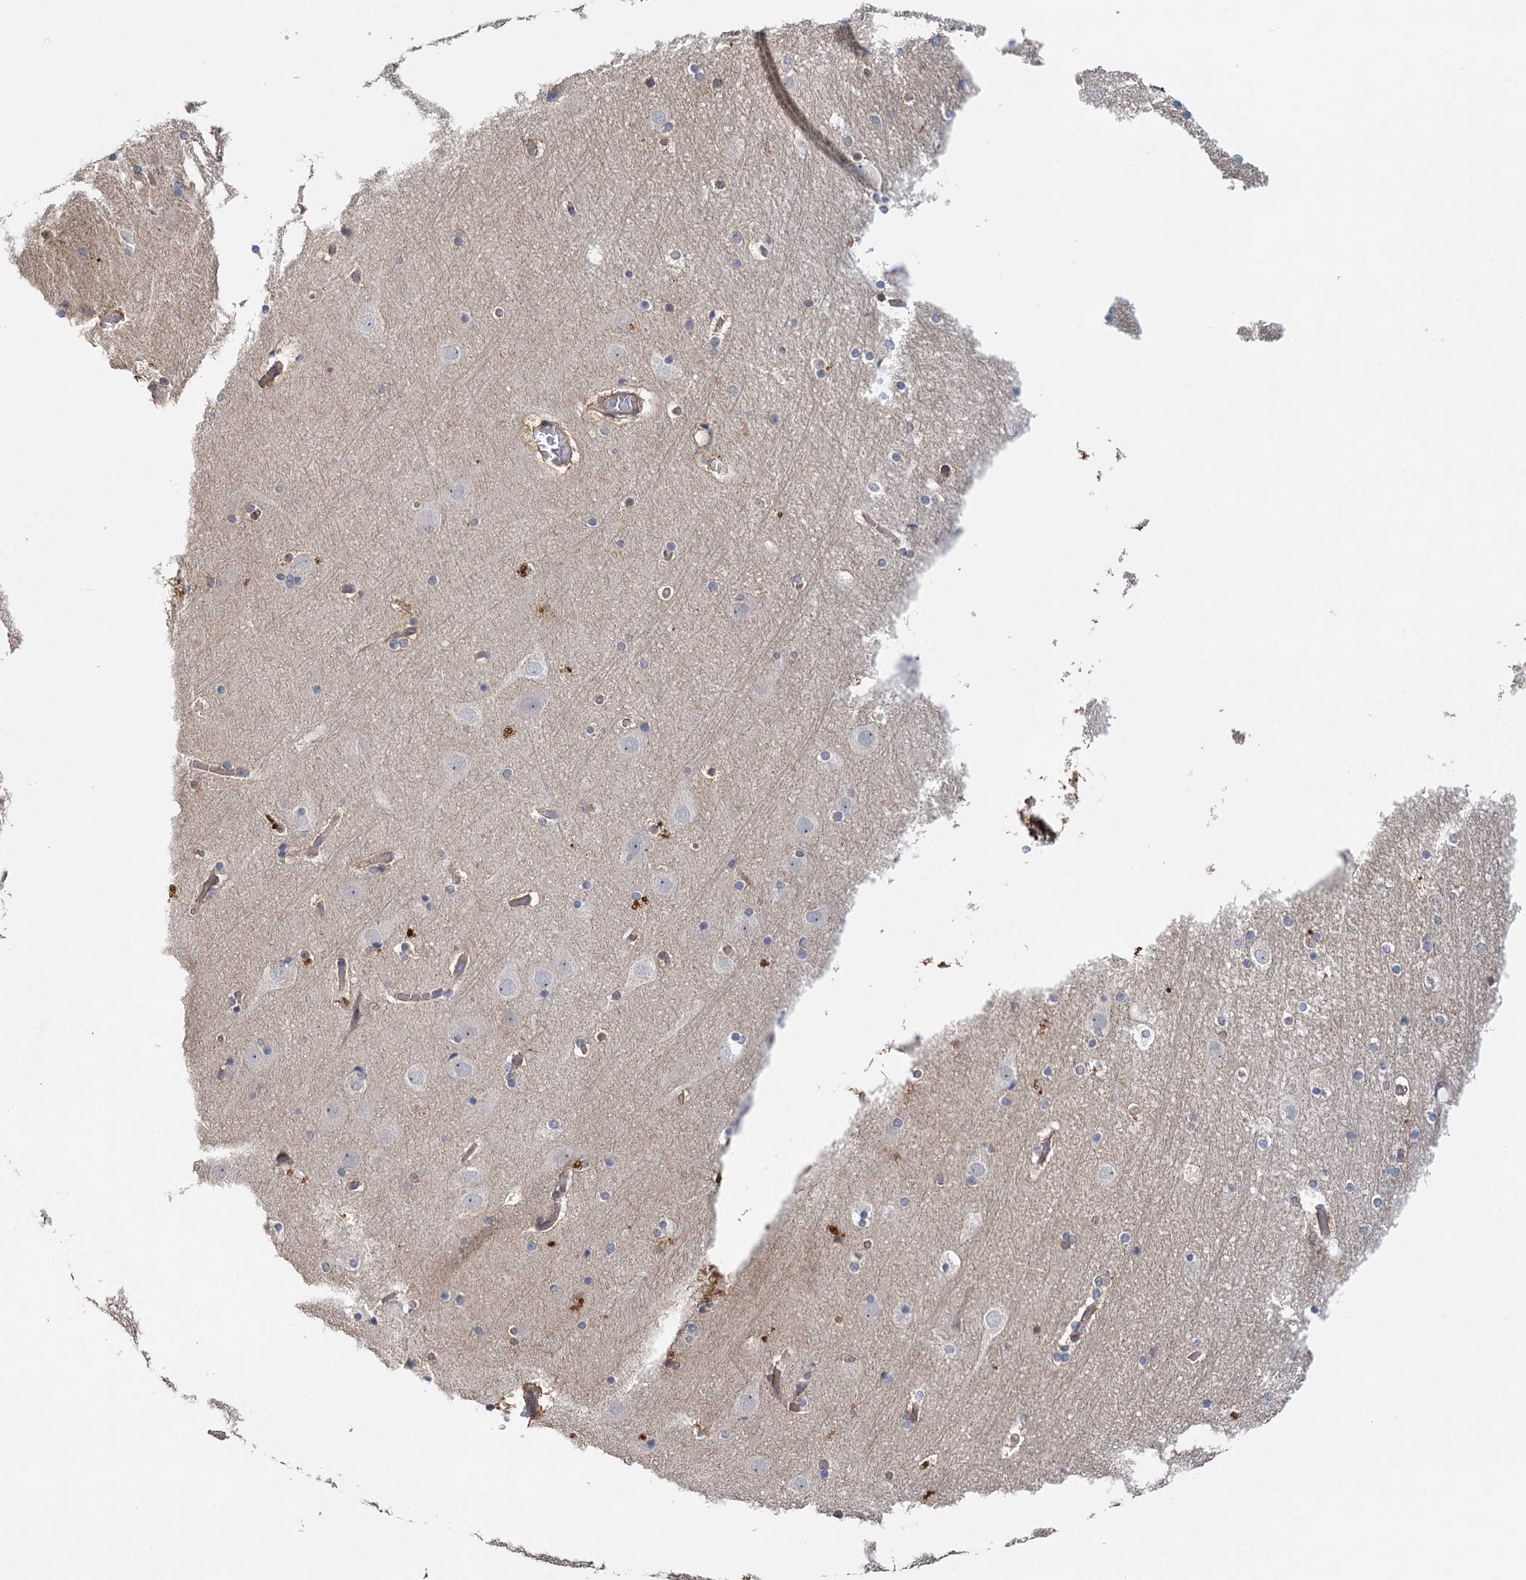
{"staining": {"intensity": "negative", "quantity": "none", "location": "none"}, "tissue": "cerebral cortex", "cell_type": "Endothelial cells", "image_type": "normal", "snomed": [{"axis": "morphology", "description": "Normal tissue, NOS"}, {"axis": "topography", "description": "Cerebral cortex"}], "caption": "Benign cerebral cortex was stained to show a protein in brown. There is no significant positivity in endothelial cells. Nuclei are stained in blue.", "gene": "EPB41L5", "patient": {"sex": "male", "age": 57}}